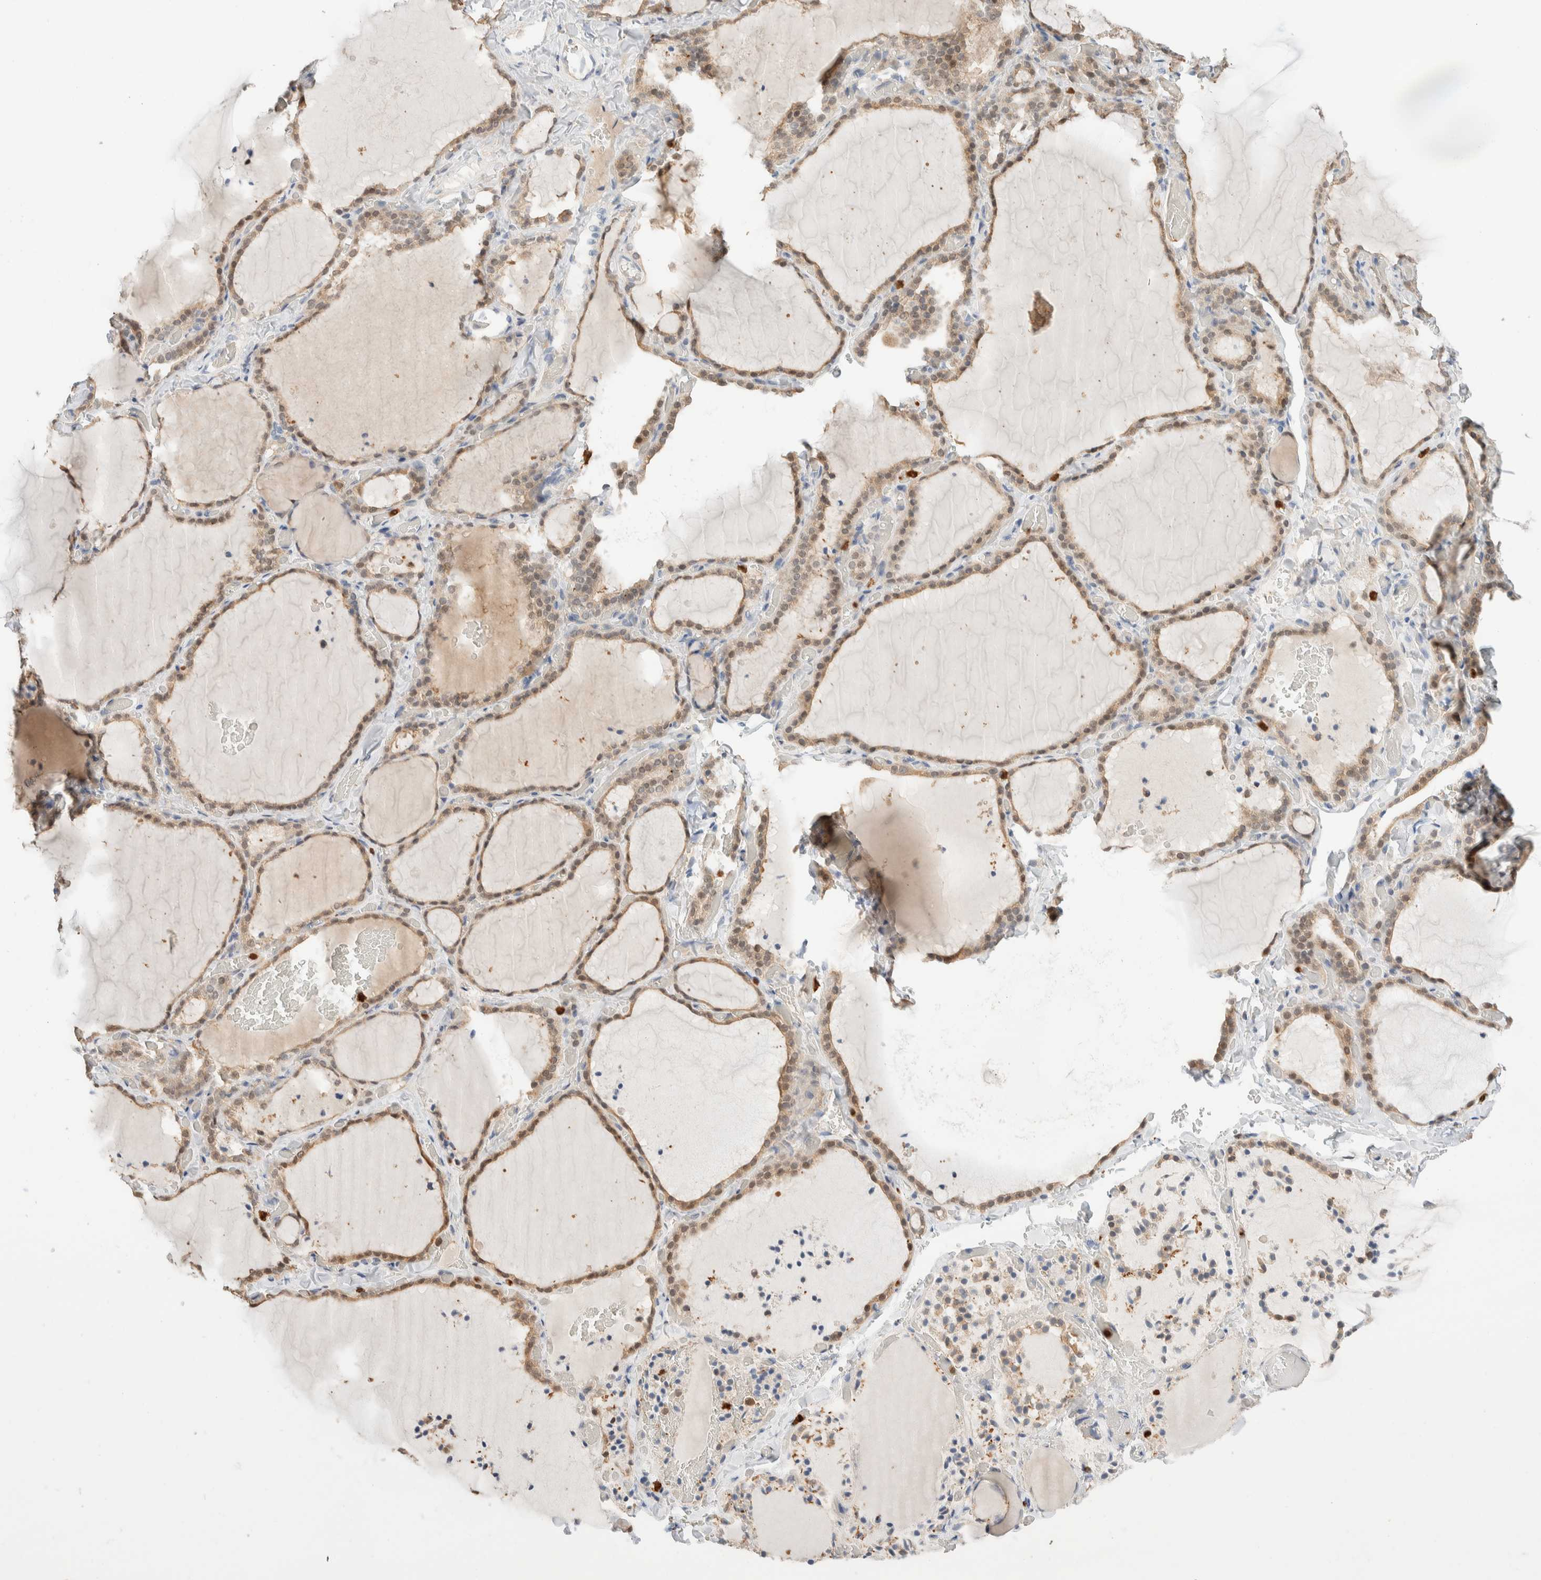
{"staining": {"intensity": "moderate", "quantity": ">75%", "location": "cytoplasmic/membranous,nuclear"}, "tissue": "thyroid gland", "cell_type": "Glandular cells", "image_type": "normal", "snomed": [{"axis": "morphology", "description": "Normal tissue, NOS"}, {"axis": "topography", "description": "Thyroid gland"}], "caption": "Brown immunohistochemical staining in unremarkable thyroid gland demonstrates moderate cytoplasmic/membranous,nuclear expression in about >75% of glandular cells.", "gene": "SETD4", "patient": {"sex": "female", "age": 22}}